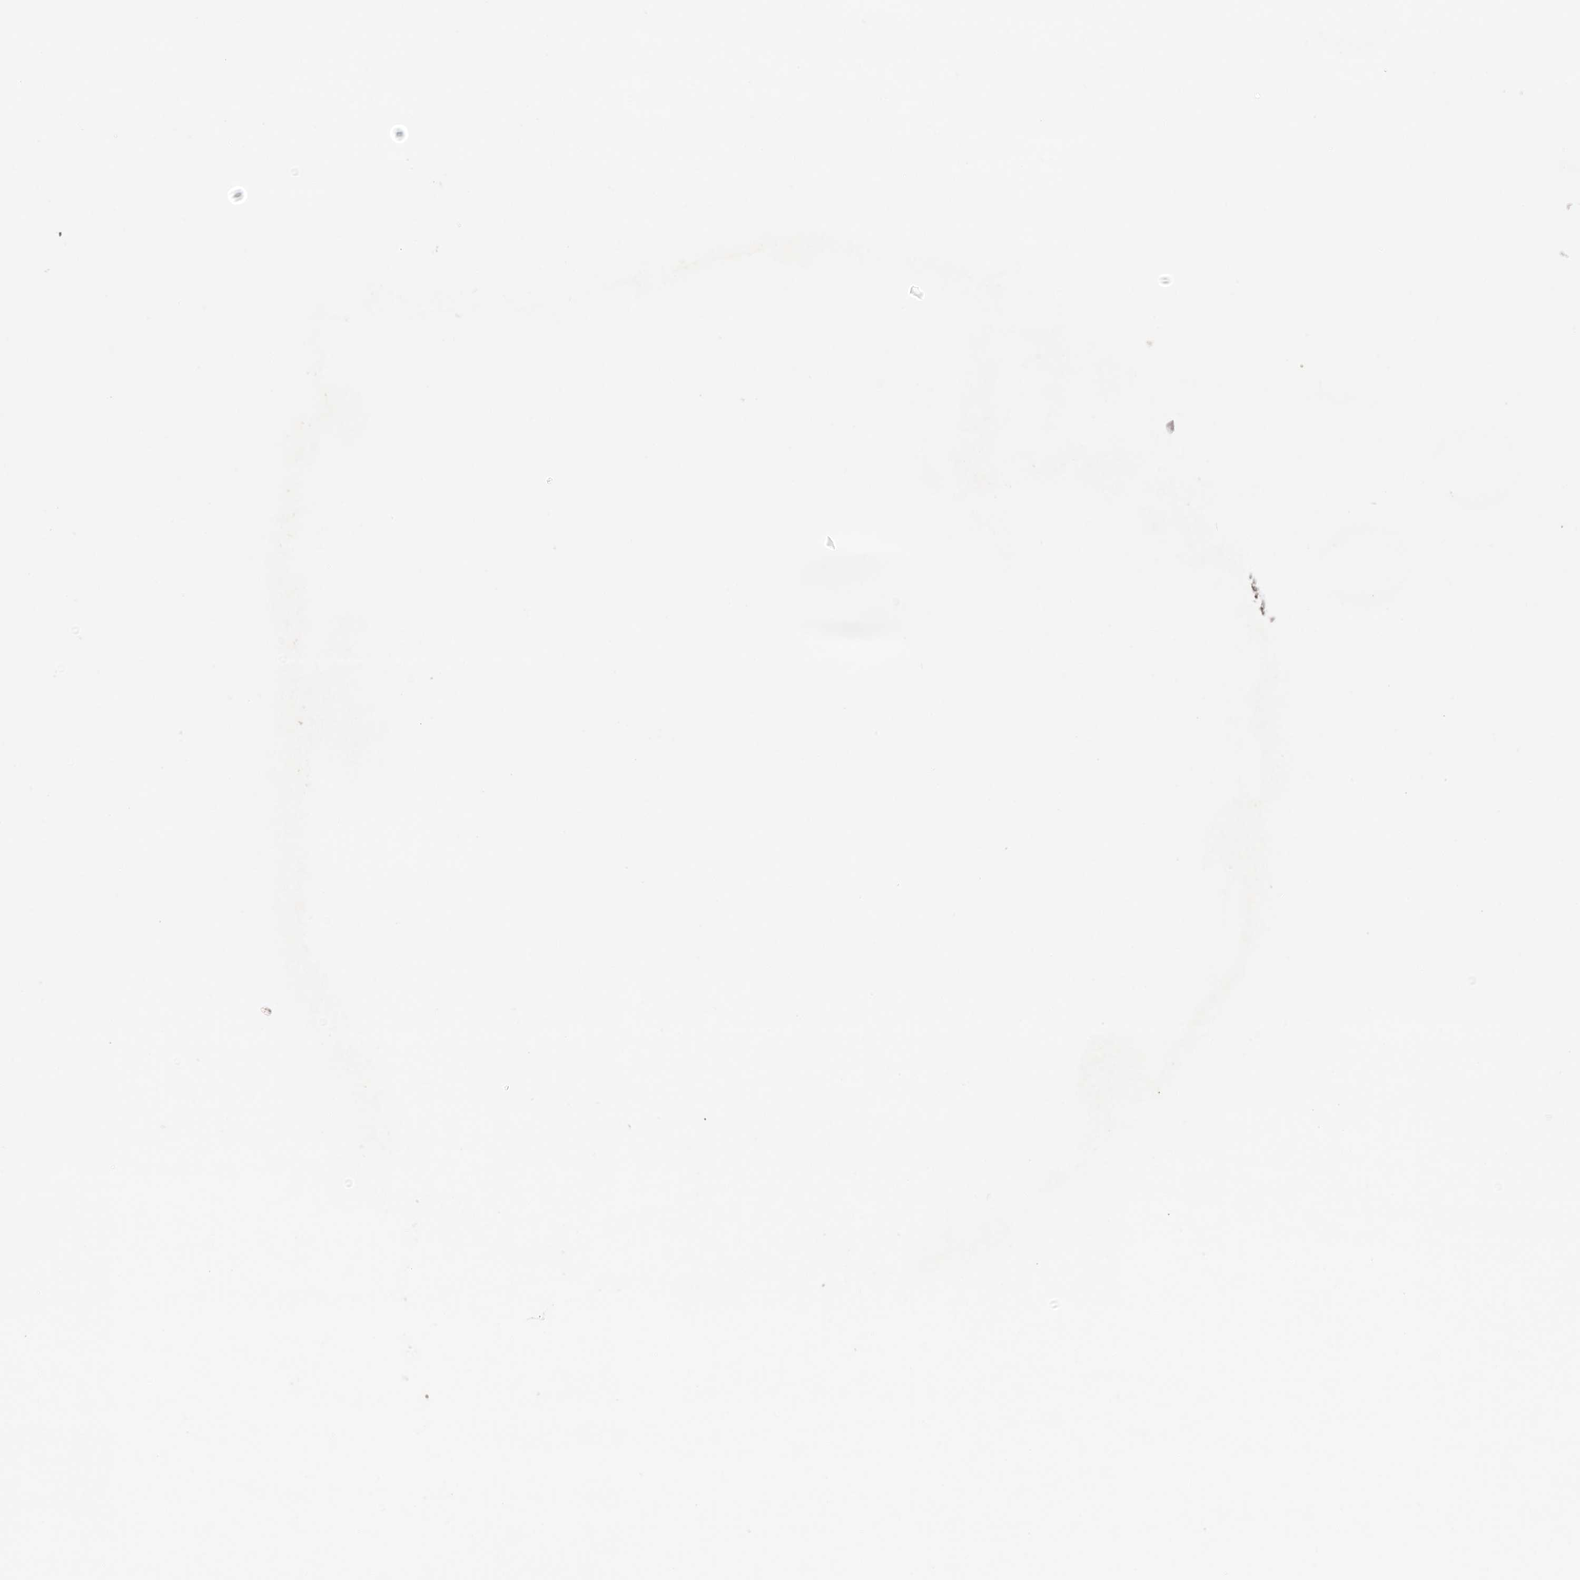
{"staining": {"intensity": "weak", "quantity": ">75%", "location": "cytoplasmic/membranous"}, "tissue": "head and neck cancer", "cell_type": "Tumor cells", "image_type": "cancer", "snomed": [{"axis": "morphology", "description": "Squamous cell carcinoma, NOS"}, {"axis": "topography", "description": "Head-Neck"}], "caption": "Human head and neck cancer stained with a protein marker reveals weak staining in tumor cells.", "gene": "GRN", "patient": {"sex": "male", "age": 66}}